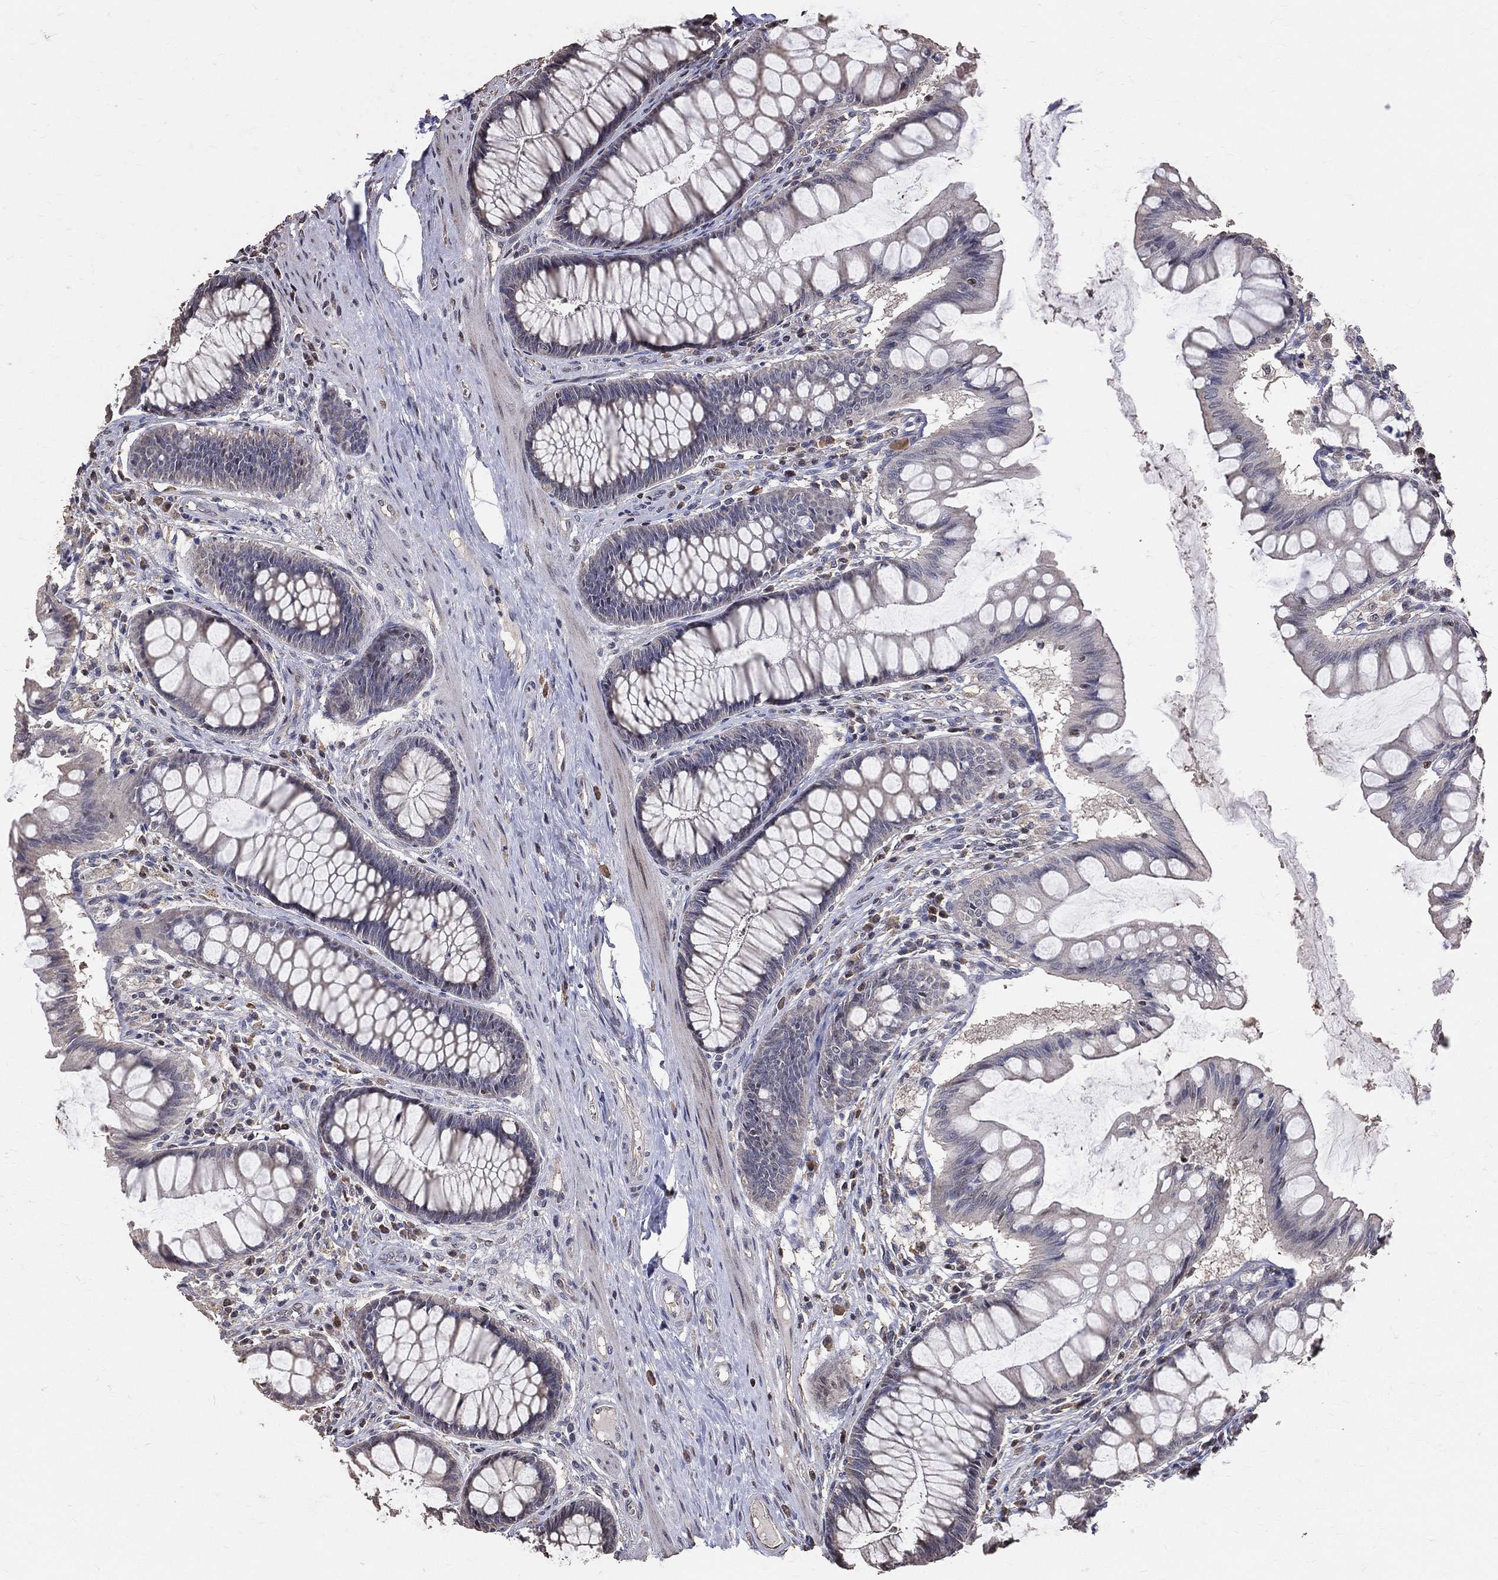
{"staining": {"intensity": "negative", "quantity": "none", "location": "none"}, "tissue": "colon", "cell_type": "Endothelial cells", "image_type": "normal", "snomed": [{"axis": "morphology", "description": "Normal tissue, NOS"}, {"axis": "topography", "description": "Colon"}], "caption": "High magnification brightfield microscopy of normal colon stained with DAB (brown) and counterstained with hematoxylin (blue): endothelial cells show no significant staining. The staining is performed using DAB brown chromogen with nuclei counter-stained in using hematoxylin.", "gene": "LY6K", "patient": {"sex": "female", "age": 65}}